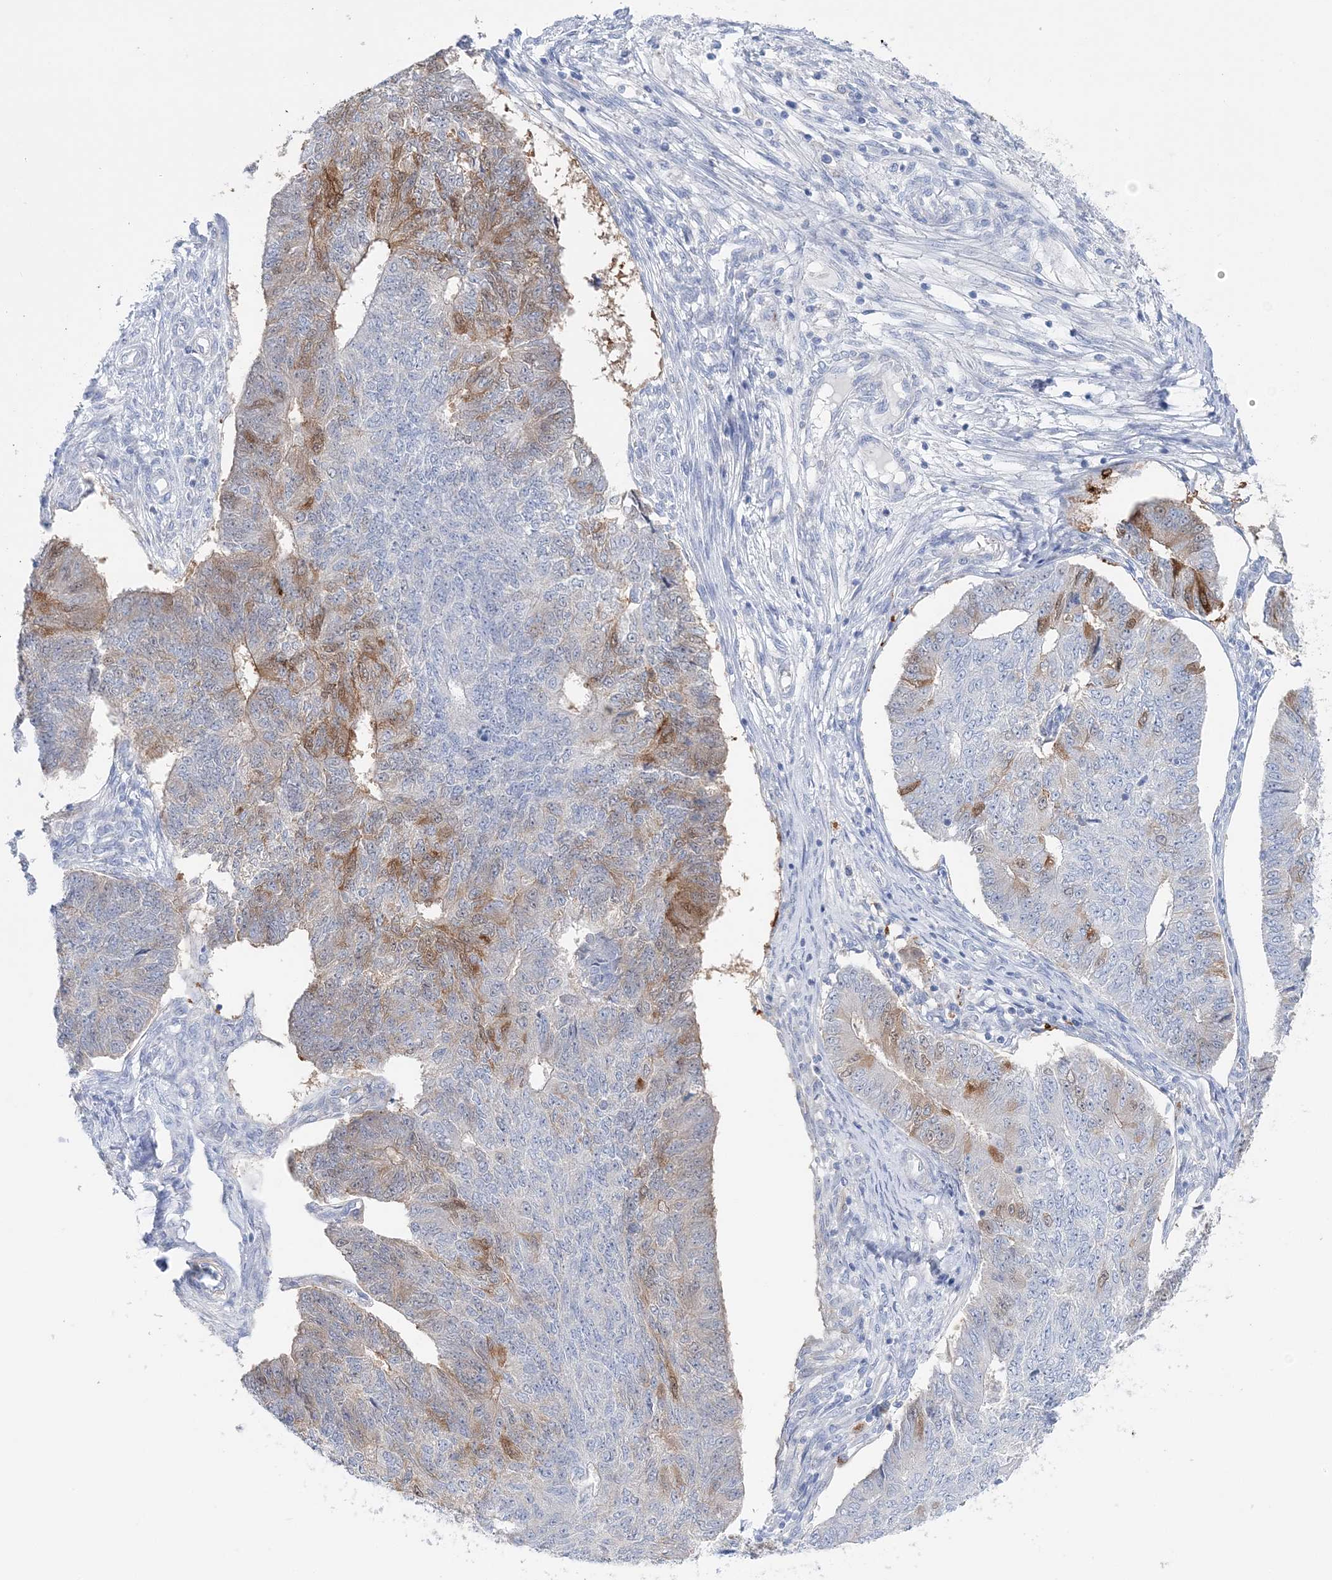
{"staining": {"intensity": "moderate", "quantity": "<25%", "location": "cytoplasmic/membranous"}, "tissue": "endometrial cancer", "cell_type": "Tumor cells", "image_type": "cancer", "snomed": [{"axis": "morphology", "description": "Adenocarcinoma, NOS"}, {"axis": "topography", "description": "Endometrium"}], "caption": "A brown stain labels moderate cytoplasmic/membranous expression of a protein in adenocarcinoma (endometrial) tumor cells. (DAB IHC with brightfield microscopy, high magnification).", "gene": "HMGCS1", "patient": {"sex": "female", "age": 32}}